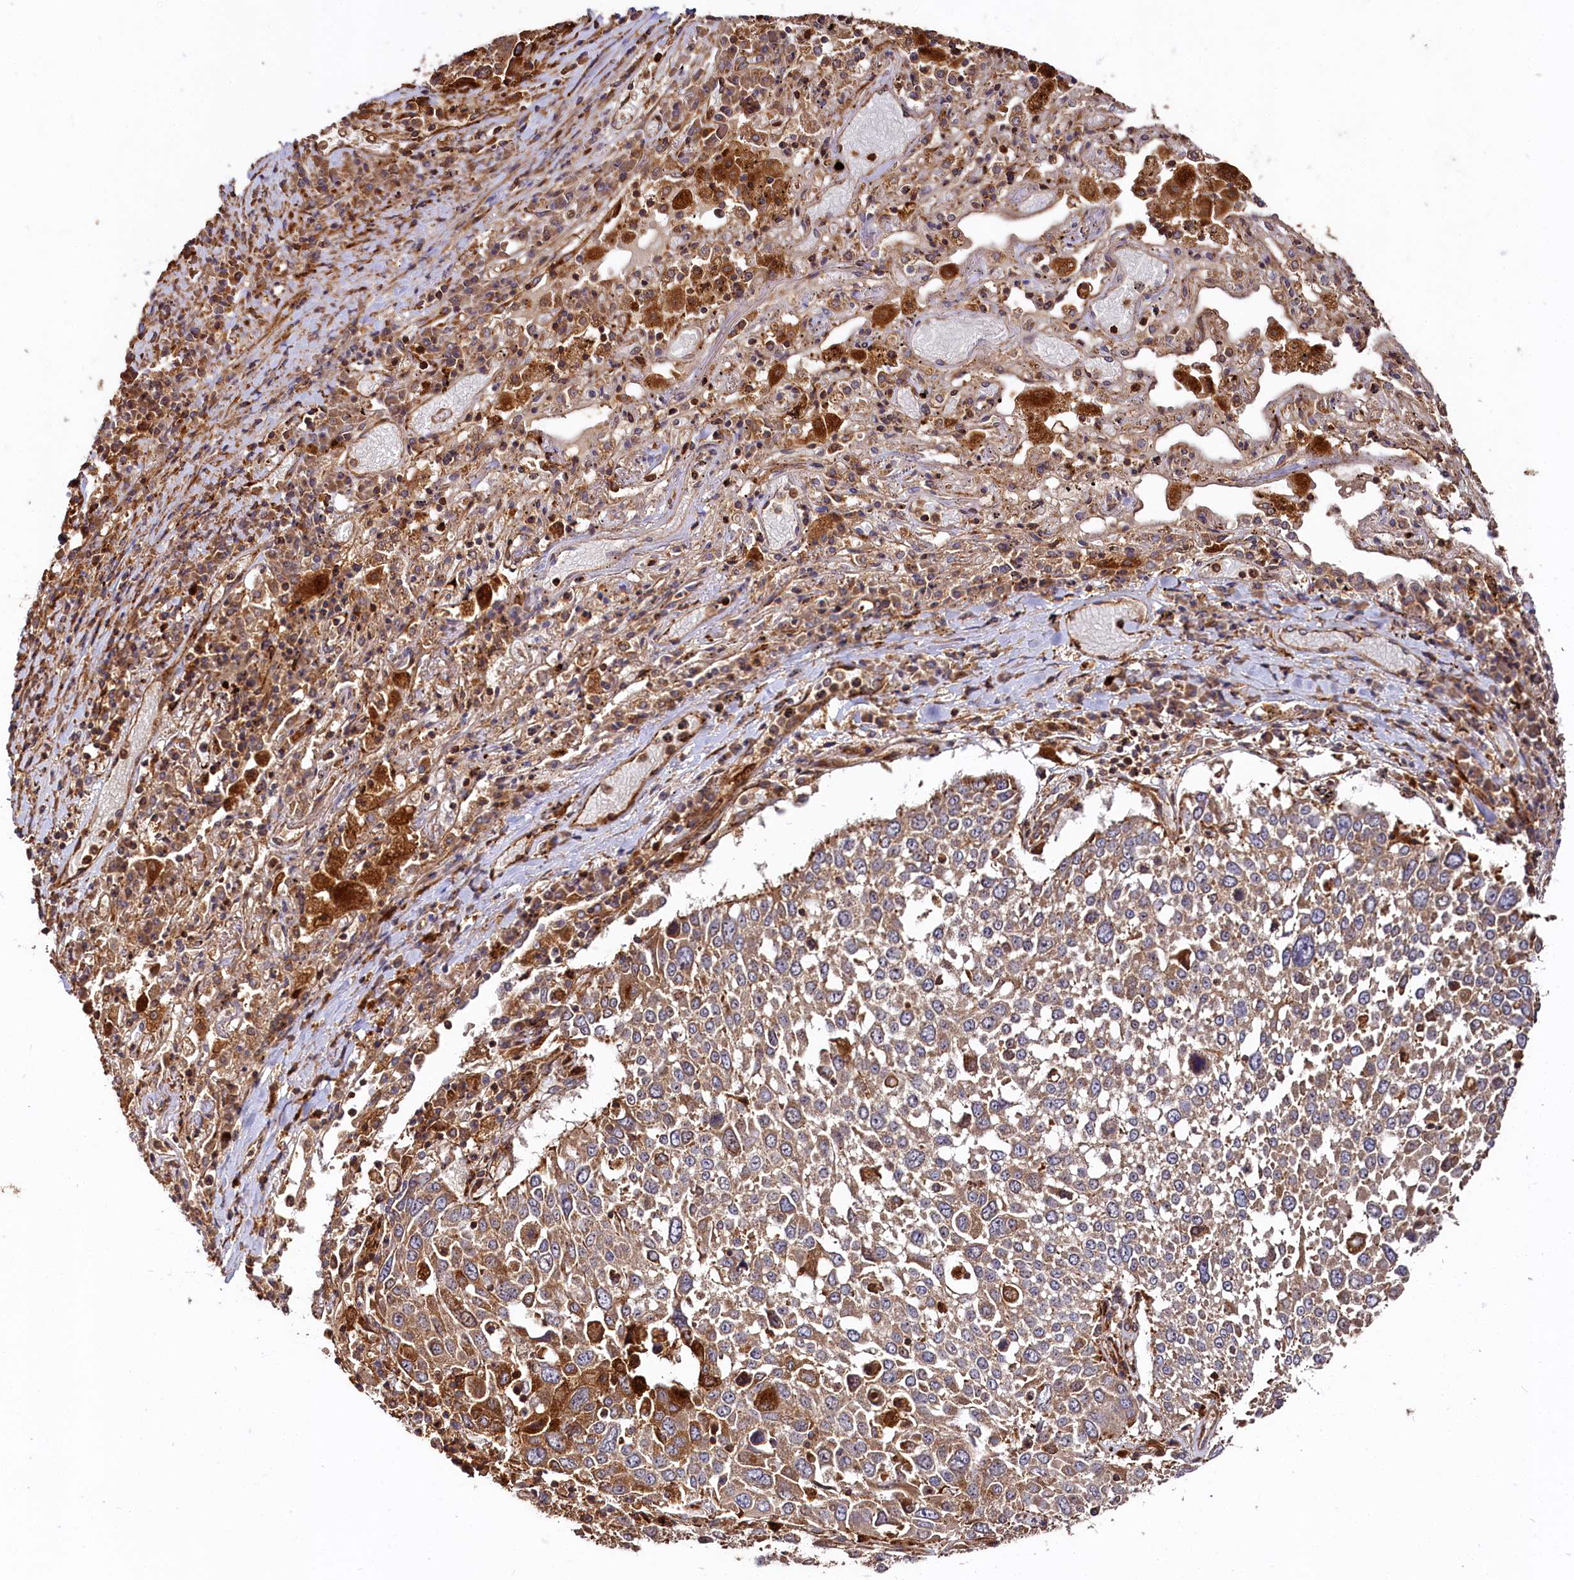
{"staining": {"intensity": "moderate", "quantity": "25%-75%", "location": "cytoplasmic/membranous"}, "tissue": "lung cancer", "cell_type": "Tumor cells", "image_type": "cancer", "snomed": [{"axis": "morphology", "description": "Squamous cell carcinoma, NOS"}, {"axis": "topography", "description": "Lung"}], "caption": "Lung squamous cell carcinoma stained for a protein displays moderate cytoplasmic/membranous positivity in tumor cells.", "gene": "WDR73", "patient": {"sex": "male", "age": 65}}